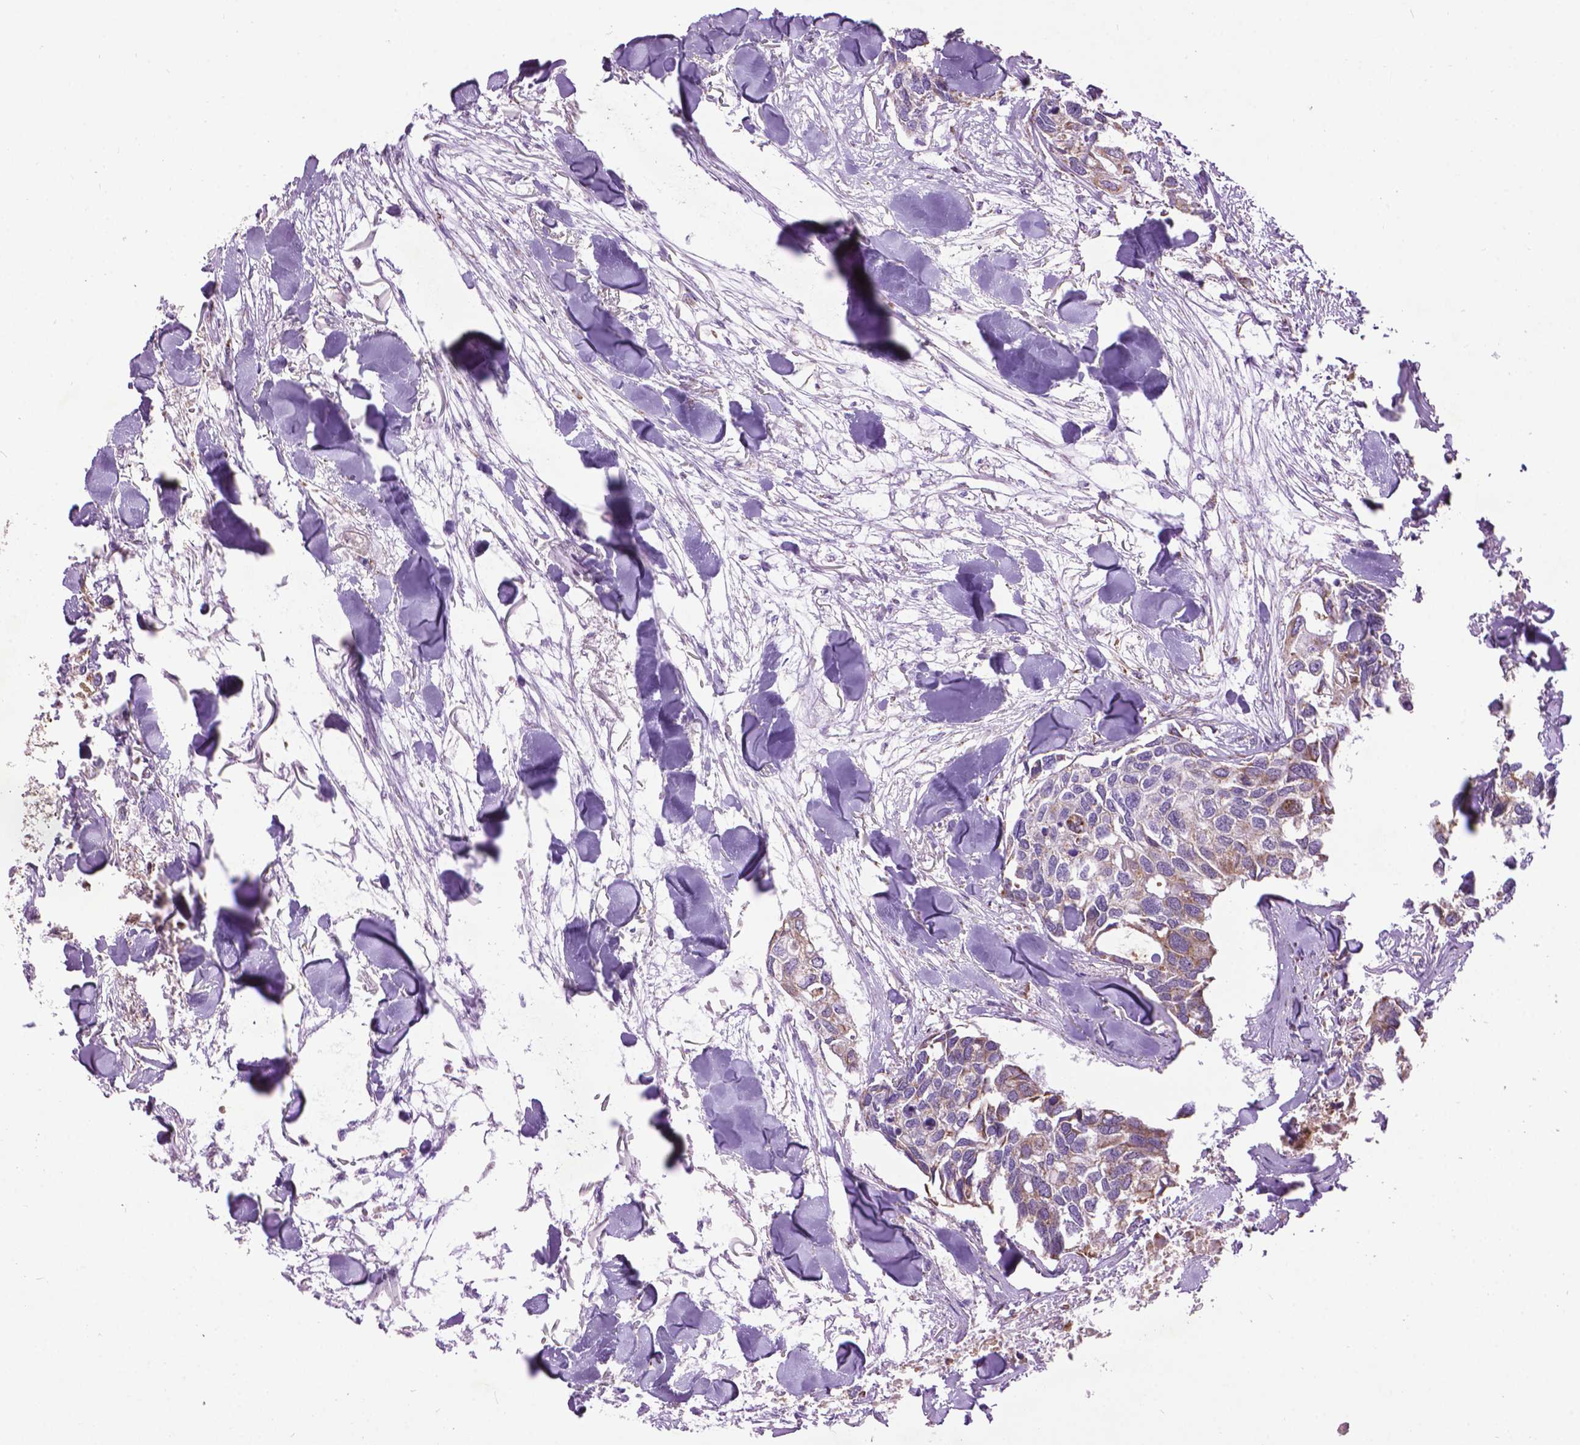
{"staining": {"intensity": "moderate", "quantity": "25%-75%", "location": "cytoplasmic/membranous"}, "tissue": "breast cancer", "cell_type": "Tumor cells", "image_type": "cancer", "snomed": [{"axis": "morphology", "description": "Duct carcinoma"}, {"axis": "topography", "description": "Breast"}], "caption": "Moderate cytoplasmic/membranous expression for a protein is present in approximately 25%-75% of tumor cells of breast cancer (intraductal carcinoma) using immunohistochemistry (IHC).", "gene": "PYCR3", "patient": {"sex": "female", "age": 83}}